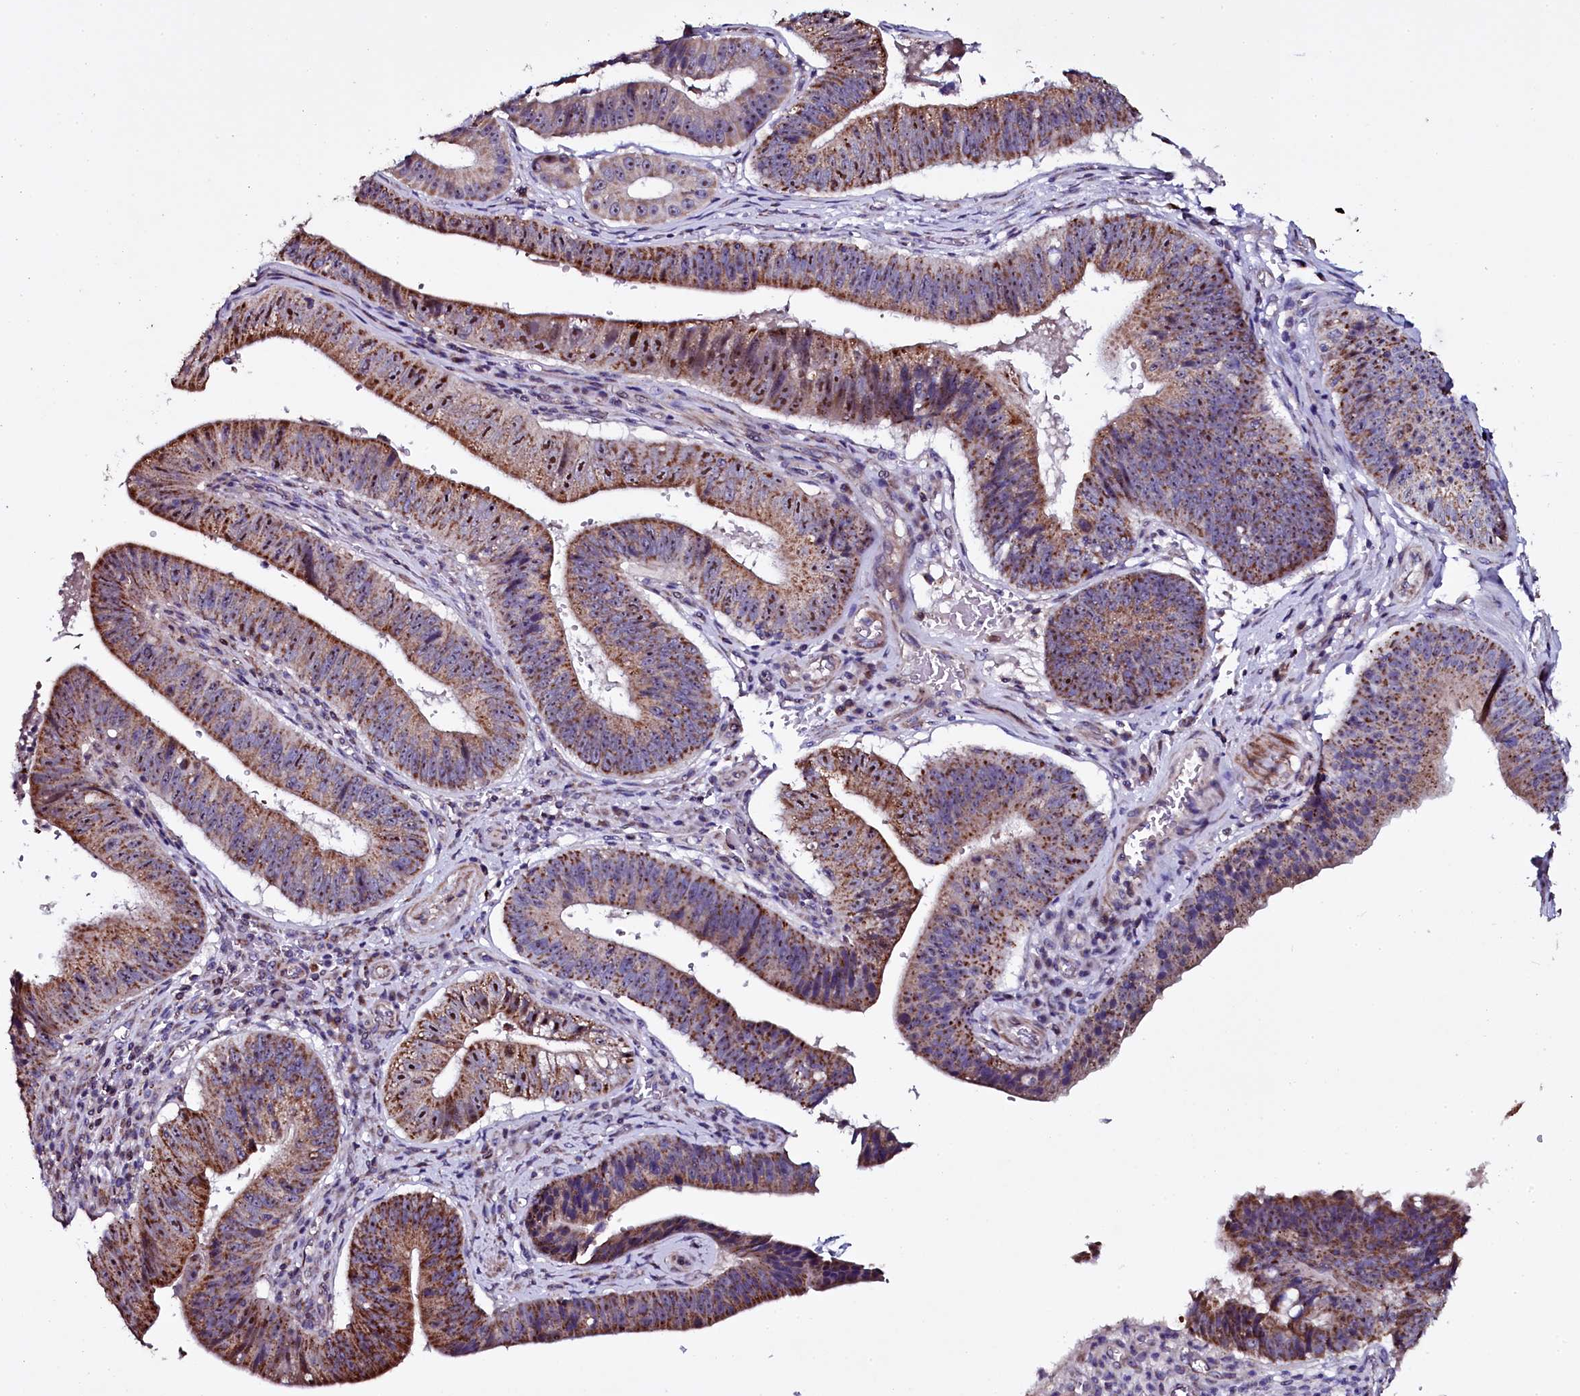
{"staining": {"intensity": "strong", "quantity": ">75%", "location": "cytoplasmic/membranous,nuclear"}, "tissue": "stomach cancer", "cell_type": "Tumor cells", "image_type": "cancer", "snomed": [{"axis": "morphology", "description": "Adenocarcinoma, NOS"}, {"axis": "topography", "description": "Stomach"}], "caption": "Human stomach cancer (adenocarcinoma) stained with a brown dye demonstrates strong cytoplasmic/membranous and nuclear positive staining in approximately >75% of tumor cells.", "gene": "NAA80", "patient": {"sex": "male", "age": 59}}